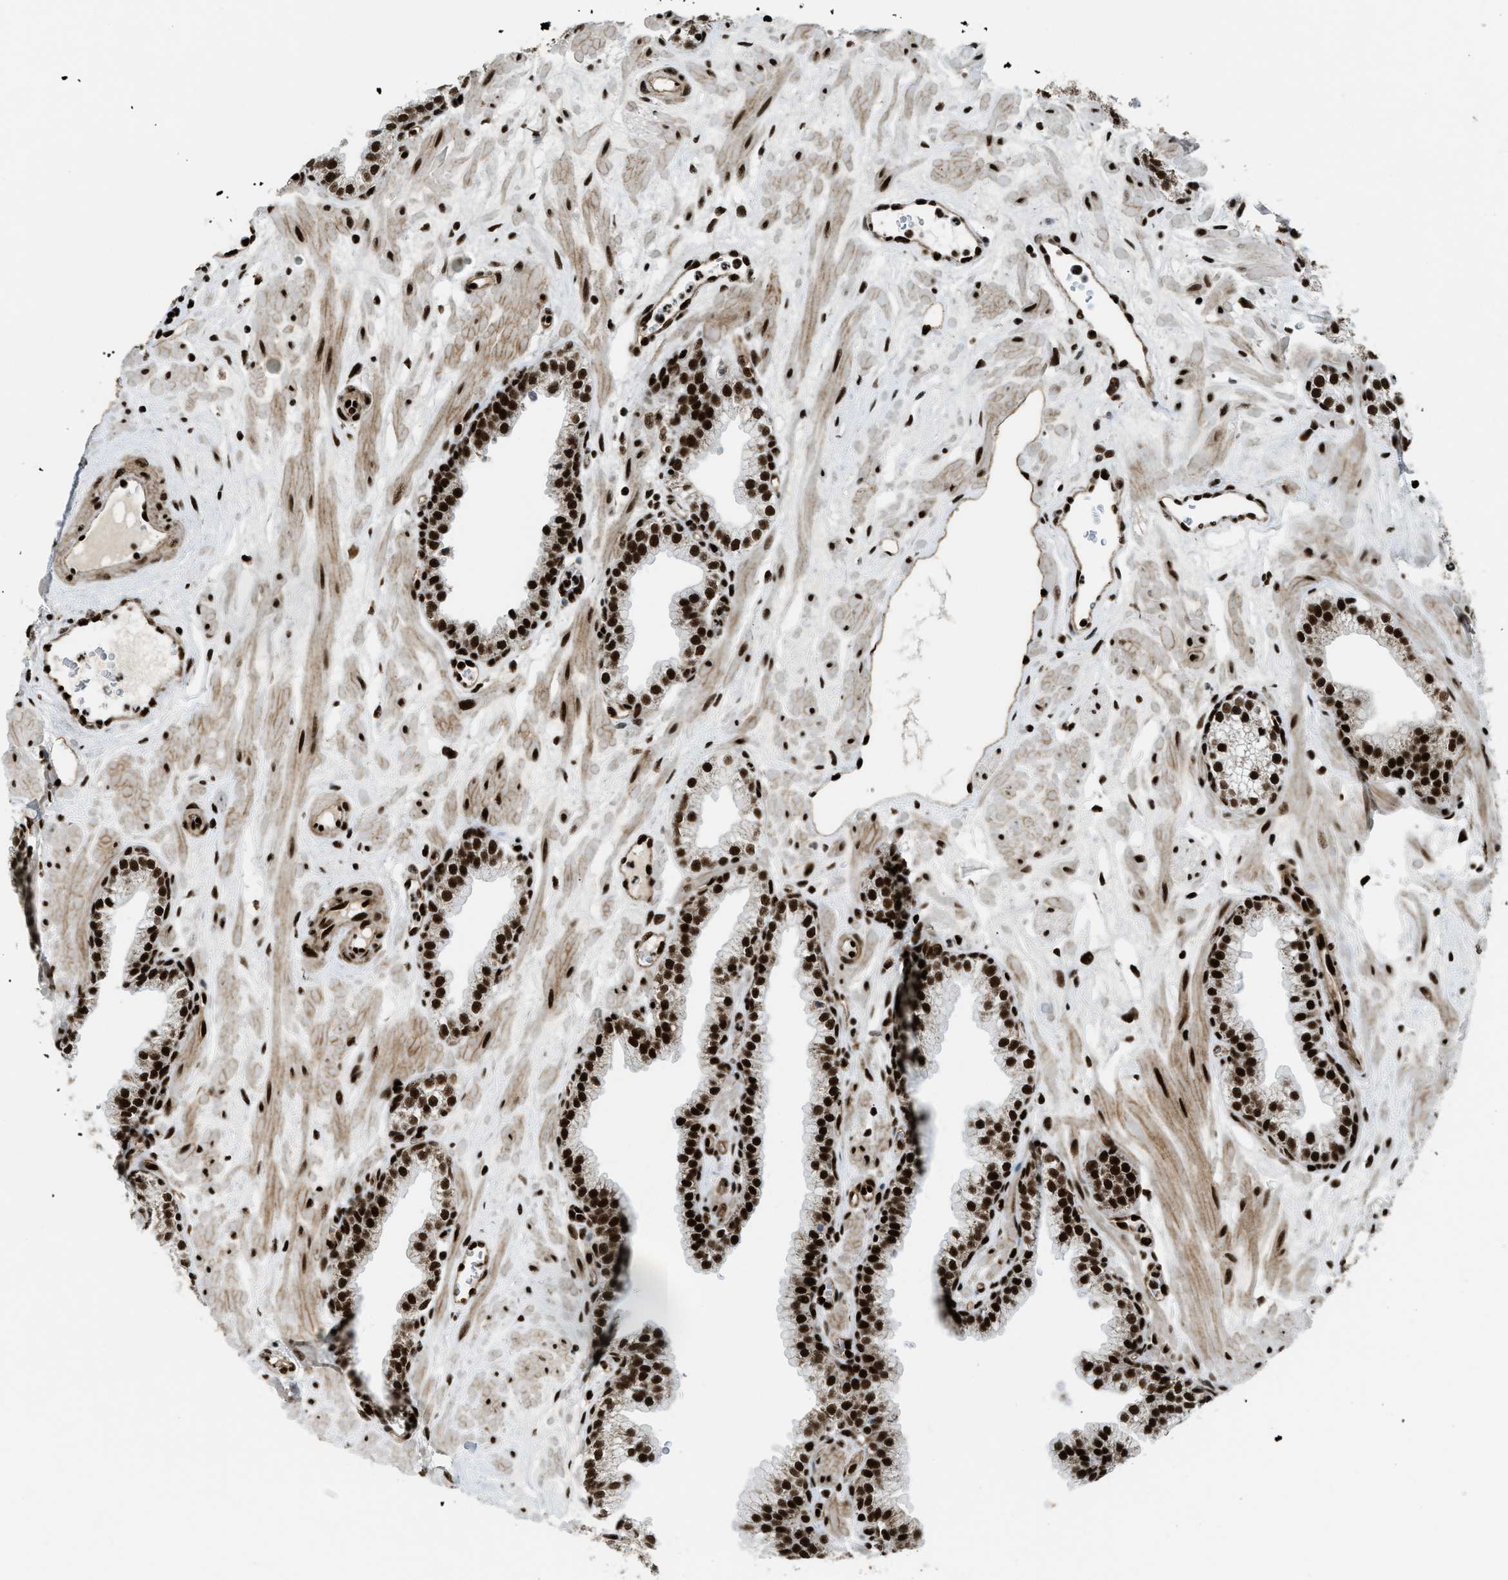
{"staining": {"intensity": "strong", "quantity": ">75%", "location": "nuclear"}, "tissue": "prostate", "cell_type": "Glandular cells", "image_type": "normal", "snomed": [{"axis": "morphology", "description": "Normal tissue, NOS"}, {"axis": "morphology", "description": "Urothelial carcinoma, Low grade"}, {"axis": "topography", "description": "Urinary bladder"}, {"axis": "topography", "description": "Prostate"}], "caption": "A high amount of strong nuclear staining is seen in approximately >75% of glandular cells in normal prostate. The protein is stained brown, and the nuclei are stained in blue (DAB (3,3'-diaminobenzidine) IHC with brightfield microscopy, high magnification).", "gene": "GABPB1", "patient": {"sex": "male", "age": 60}}